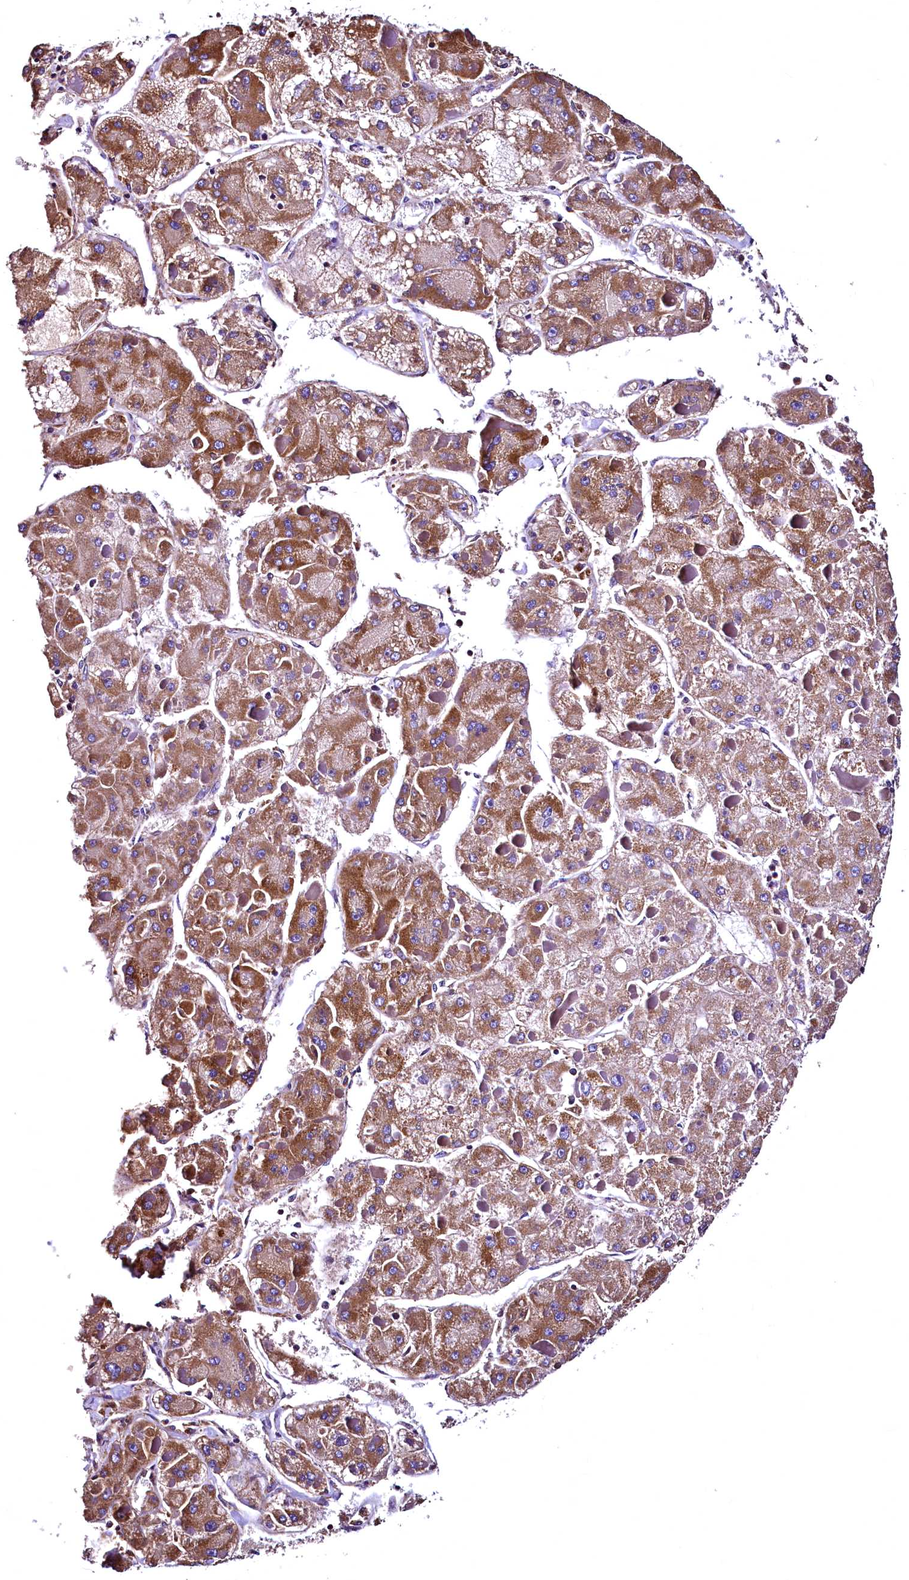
{"staining": {"intensity": "moderate", "quantity": ">75%", "location": "cytoplasmic/membranous"}, "tissue": "liver cancer", "cell_type": "Tumor cells", "image_type": "cancer", "snomed": [{"axis": "morphology", "description": "Carcinoma, Hepatocellular, NOS"}, {"axis": "topography", "description": "Liver"}], "caption": "About >75% of tumor cells in hepatocellular carcinoma (liver) reveal moderate cytoplasmic/membranous protein expression as visualized by brown immunohistochemical staining.", "gene": "LRSAM1", "patient": {"sex": "female", "age": 73}}